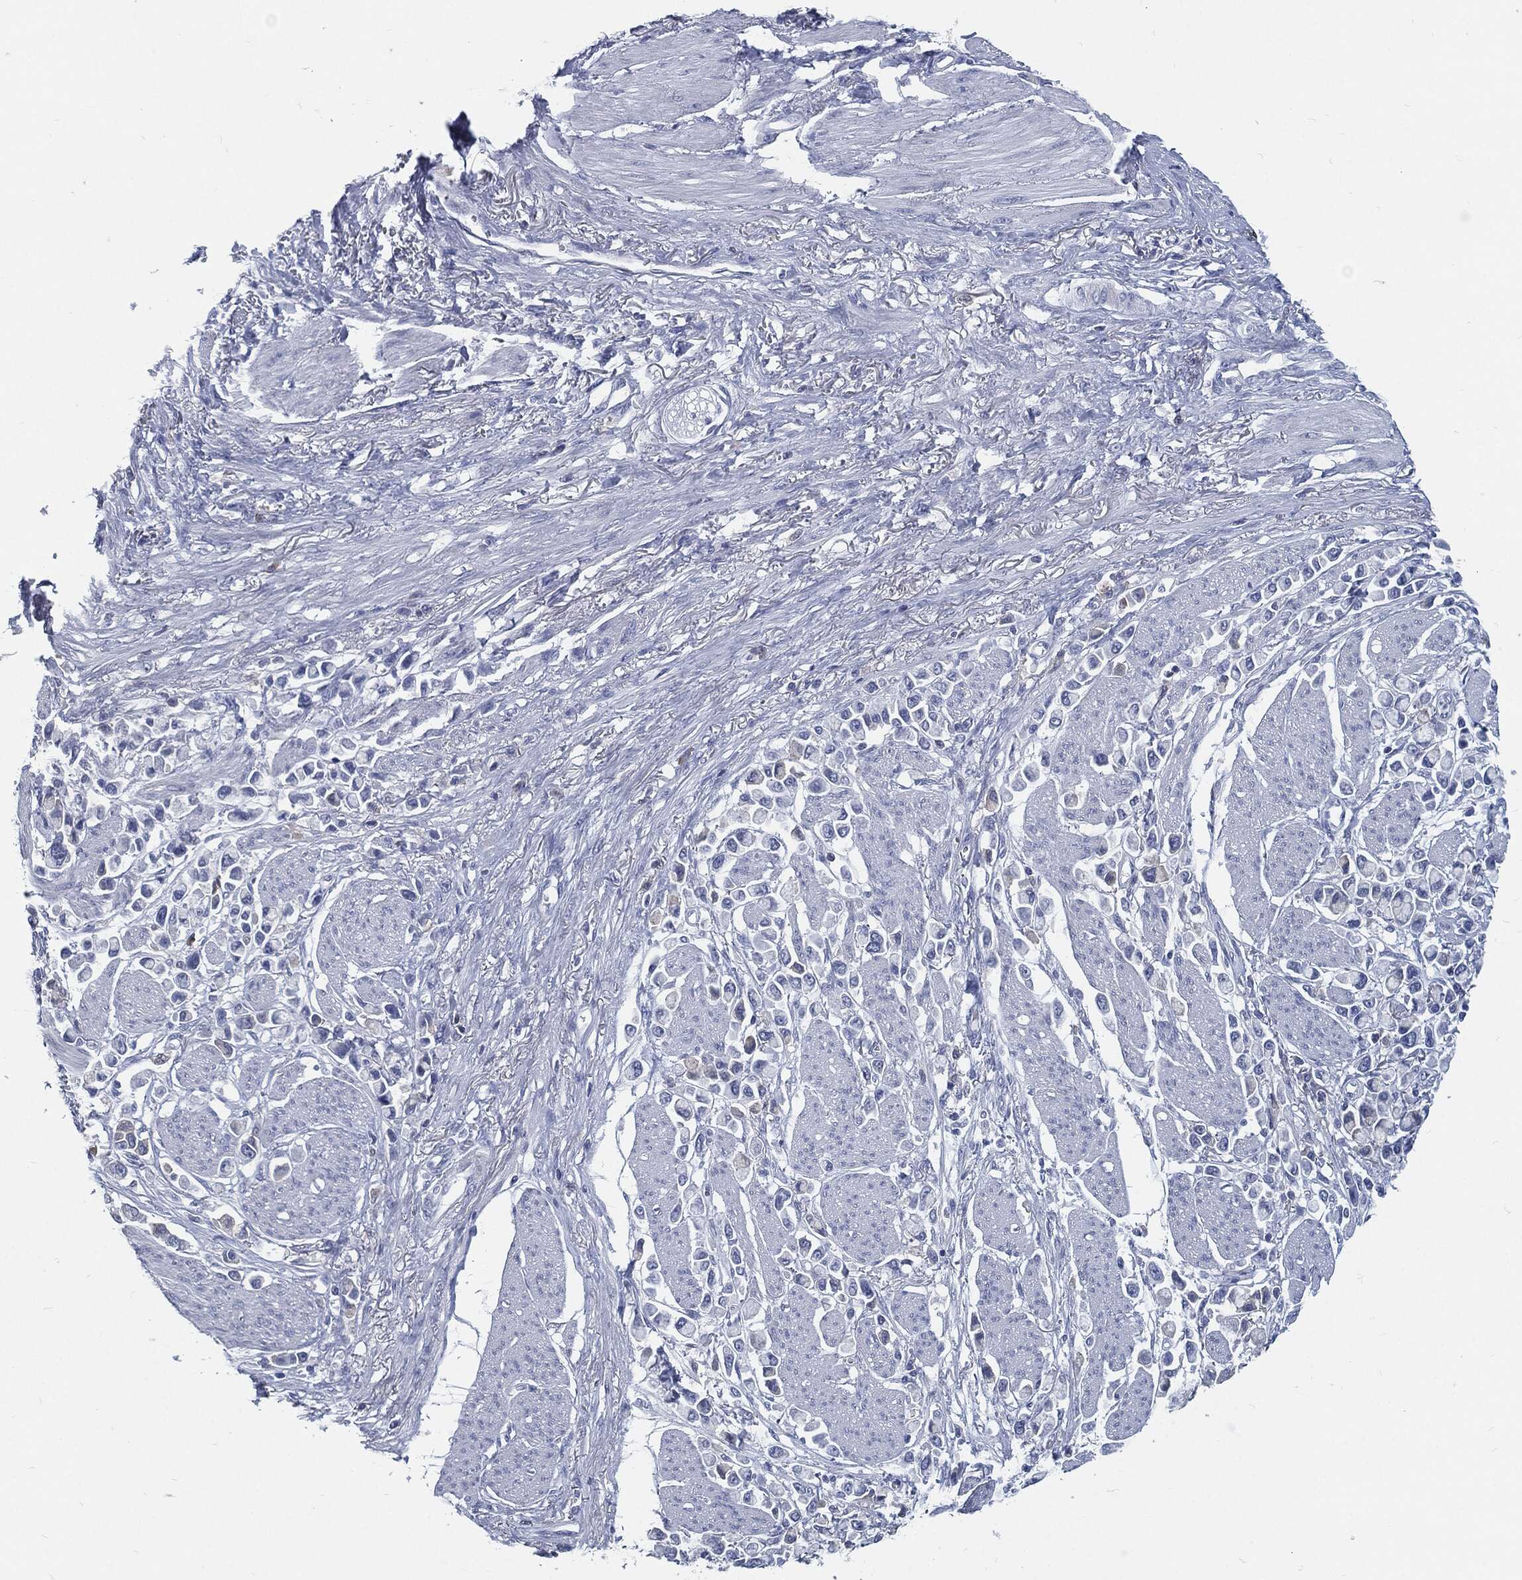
{"staining": {"intensity": "negative", "quantity": "none", "location": "none"}, "tissue": "stomach cancer", "cell_type": "Tumor cells", "image_type": "cancer", "snomed": [{"axis": "morphology", "description": "Adenocarcinoma, NOS"}, {"axis": "topography", "description": "Stomach"}], "caption": "This is an immunohistochemistry micrograph of stomach cancer. There is no expression in tumor cells.", "gene": "MST1", "patient": {"sex": "female", "age": 81}}